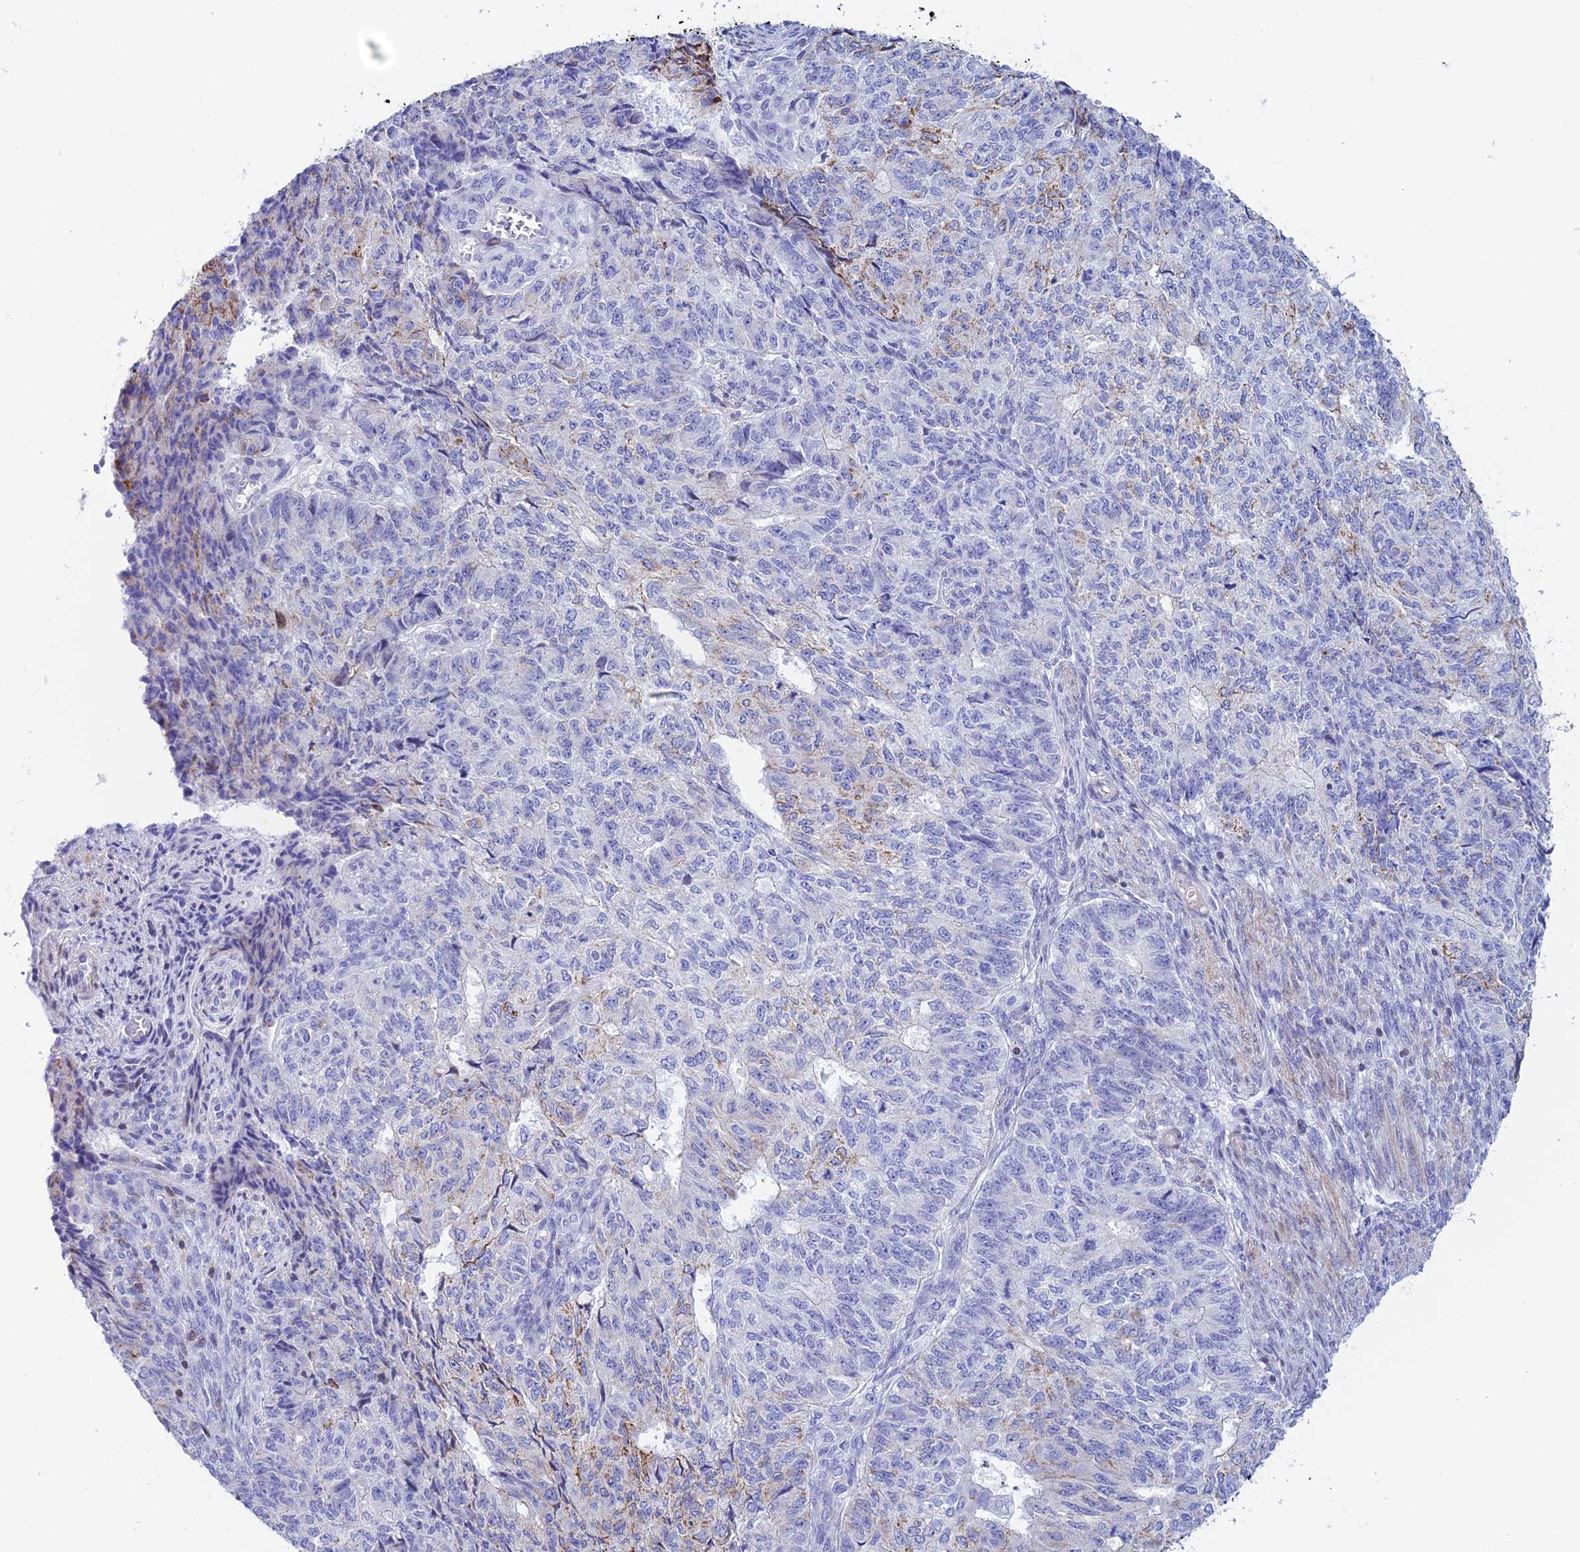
{"staining": {"intensity": "weak", "quantity": "<25%", "location": "cytoplasmic/membranous"}, "tissue": "endometrial cancer", "cell_type": "Tumor cells", "image_type": "cancer", "snomed": [{"axis": "morphology", "description": "Adenocarcinoma, NOS"}, {"axis": "topography", "description": "Endometrium"}], "caption": "Endometrial cancer was stained to show a protein in brown. There is no significant expression in tumor cells.", "gene": "PRIM1", "patient": {"sex": "female", "age": 32}}